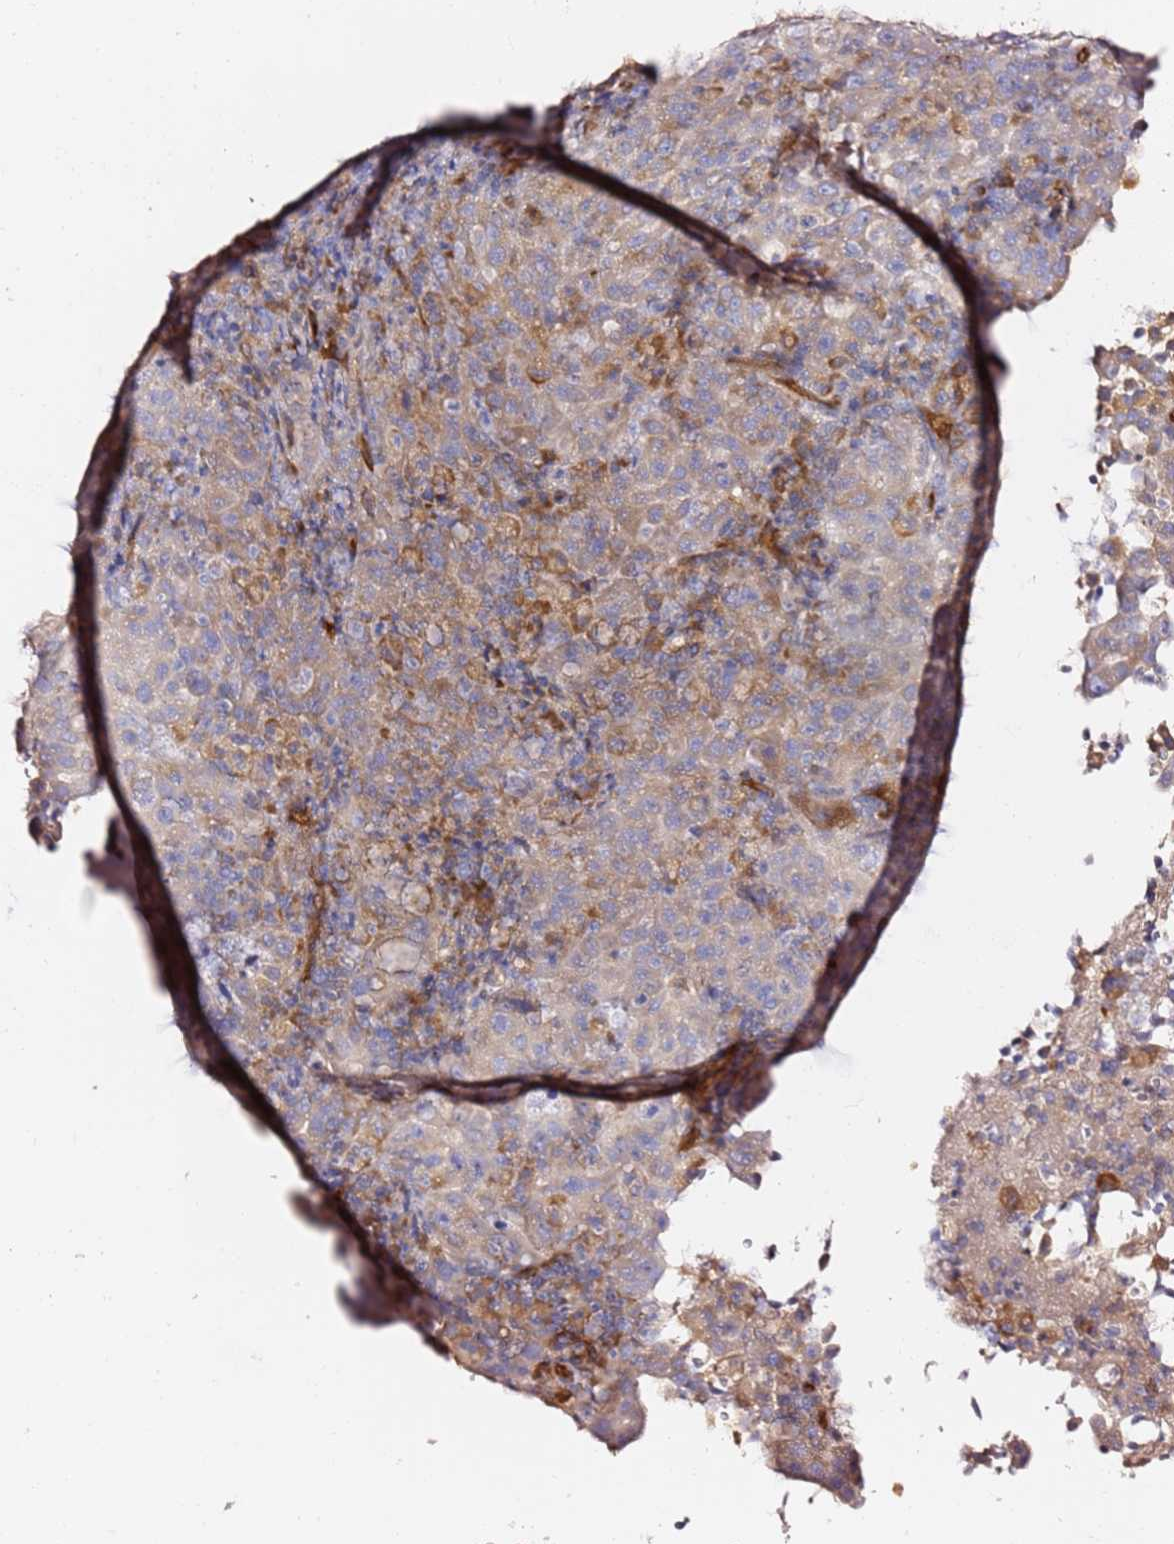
{"staining": {"intensity": "weak", "quantity": "25%-75%", "location": "cytoplasmic/membranous"}, "tissue": "pancreatic cancer", "cell_type": "Tumor cells", "image_type": "cancer", "snomed": [{"axis": "morphology", "description": "Adenocarcinoma, NOS"}, {"axis": "topography", "description": "Pancreas"}], "caption": "The micrograph displays a brown stain indicating the presence of a protein in the cytoplasmic/membranous of tumor cells in pancreatic adenocarcinoma. (DAB (3,3'-diaminobenzidine) IHC, brown staining for protein, blue staining for nuclei).", "gene": "KIF7", "patient": {"sex": "male", "age": 63}}